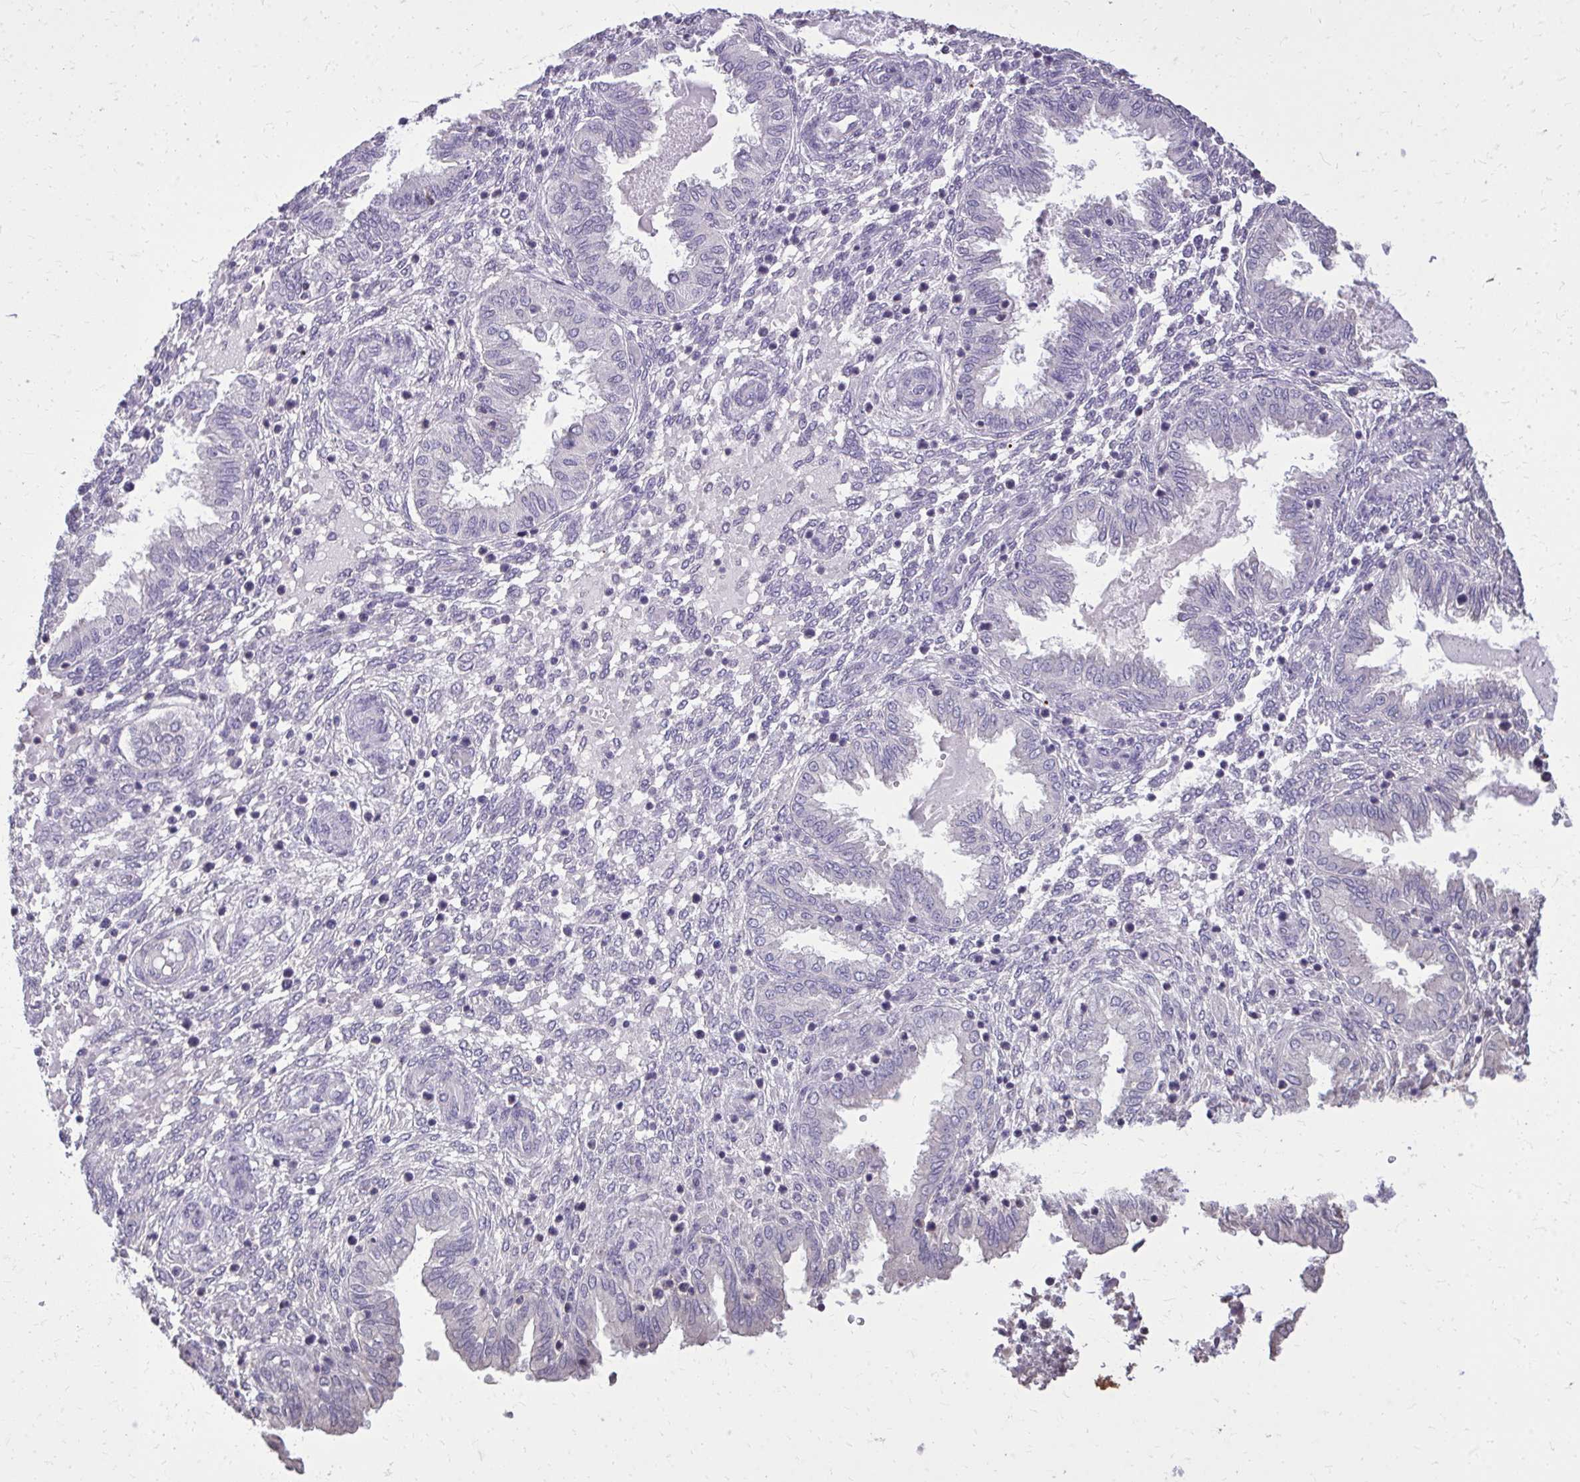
{"staining": {"intensity": "negative", "quantity": "none", "location": "none"}, "tissue": "endometrium", "cell_type": "Cells in endometrial stroma", "image_type": "normal", "snomed": [{"axis": "morphology", "description": "Normal tissue, NOS"}, {"axis": "topography", "description": "Endometrium"}], "caption": "Cells in endometrial stroma show no significant positivity in unremarkable endometrium.", "gene": "AKAP5", "patient": {"sex": "female", "age": 33}}